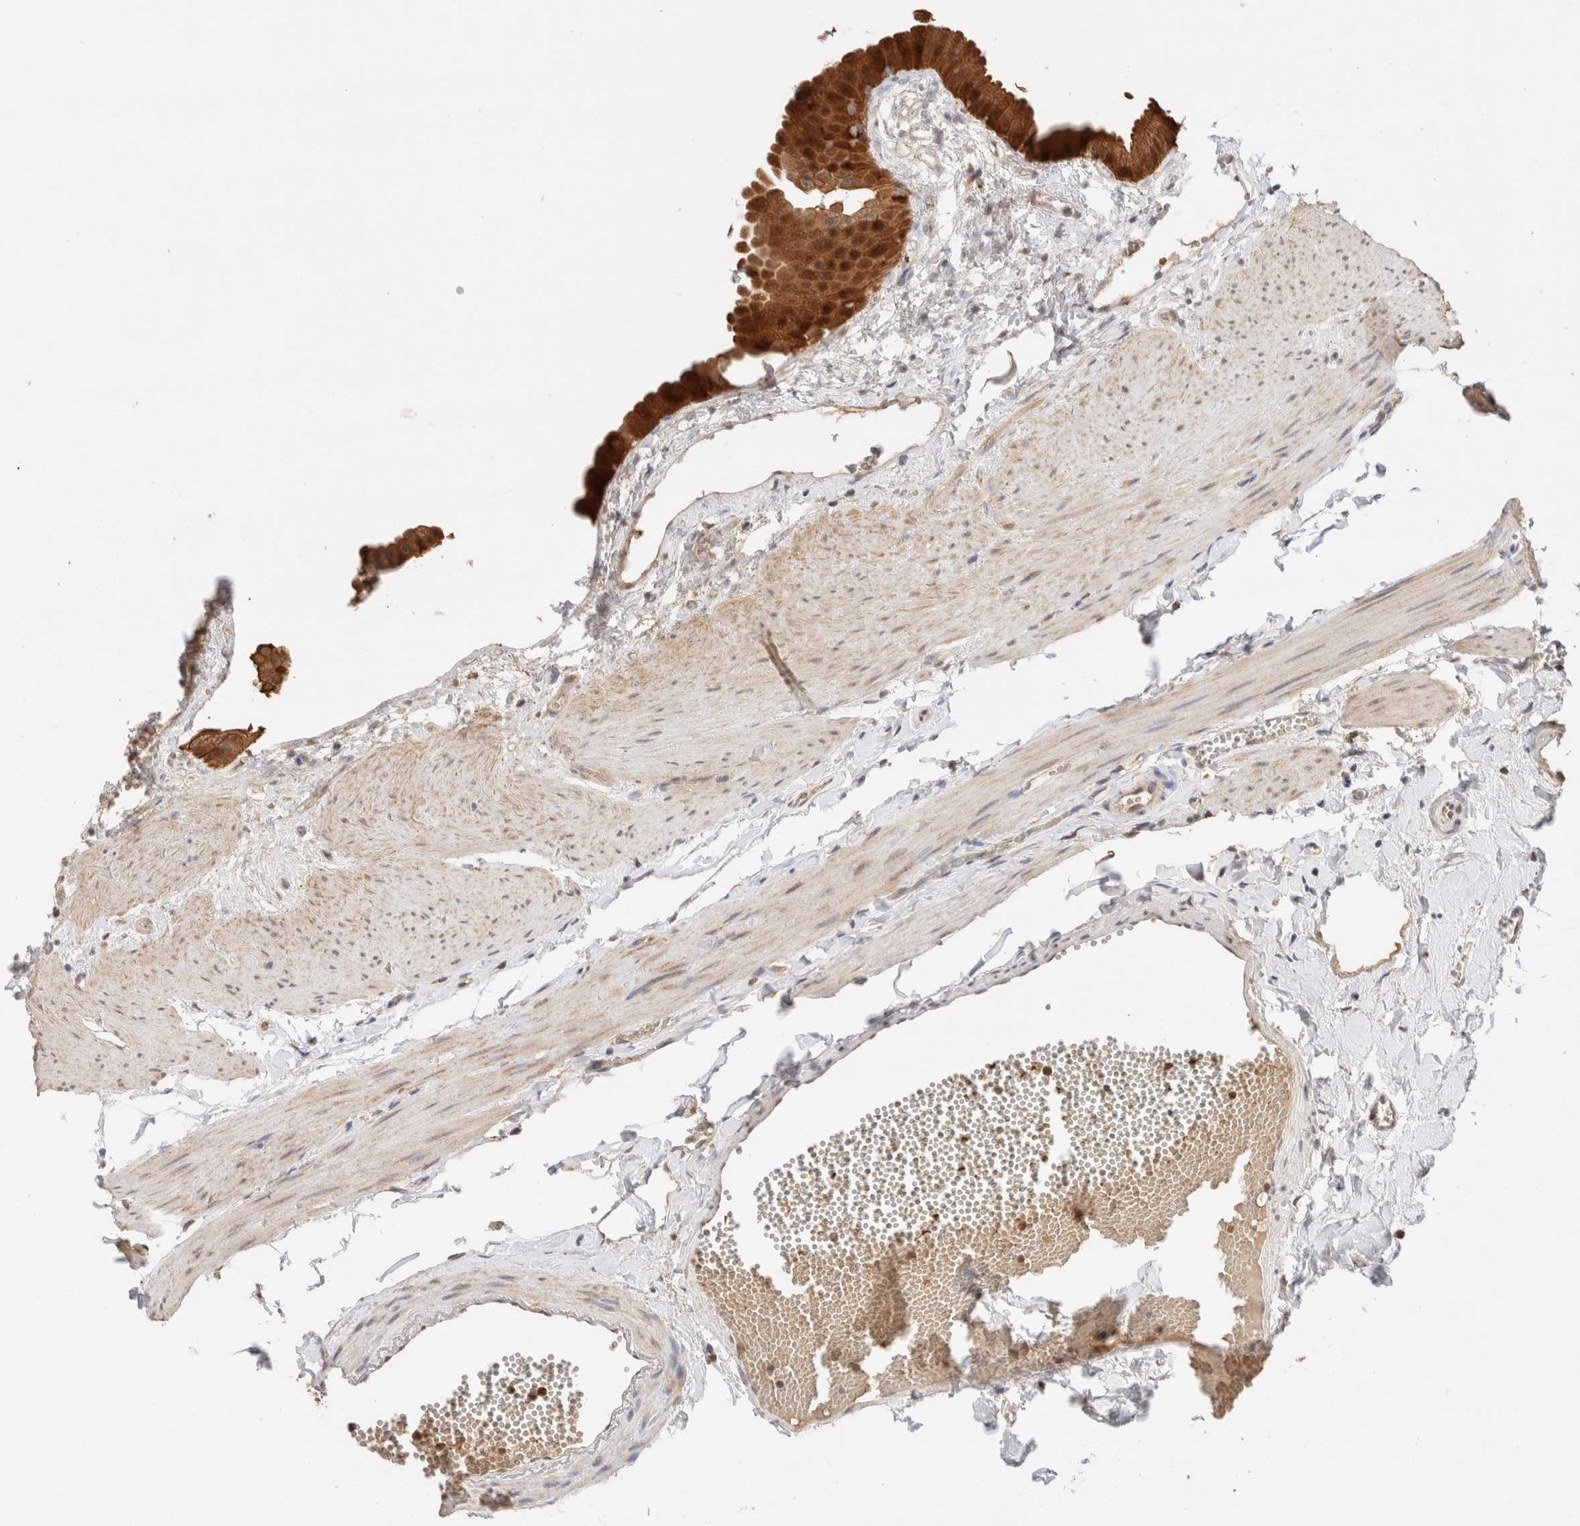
{"staining": {"intensity": "strong", "quantity": ">75%", "location": "cytoplasmic/membranous,nuclear"}, "tissue": "gallbladder", "cell_type": "Glandular cells", "image_type": "normal", "snomed": [{"axis": "morphology", "description": "Normal tissue, NOS"}, {"axis": "topography", "description": "Gallbladder"}], "caption": "Immunohistochemistry (IHC) histopathology image of unremarkable gallbladder: gallbladder stained using immunohistochemistry (IHC) reveals high levels of strong protein expression localized specifically in the cytoplasmic/membranous,nuclear of glandular cells, appearing as a cytoplasmic/membranous,nuclear brown color.", "gene": "CA13", "patient": {"sex": "female", "age": 64}}